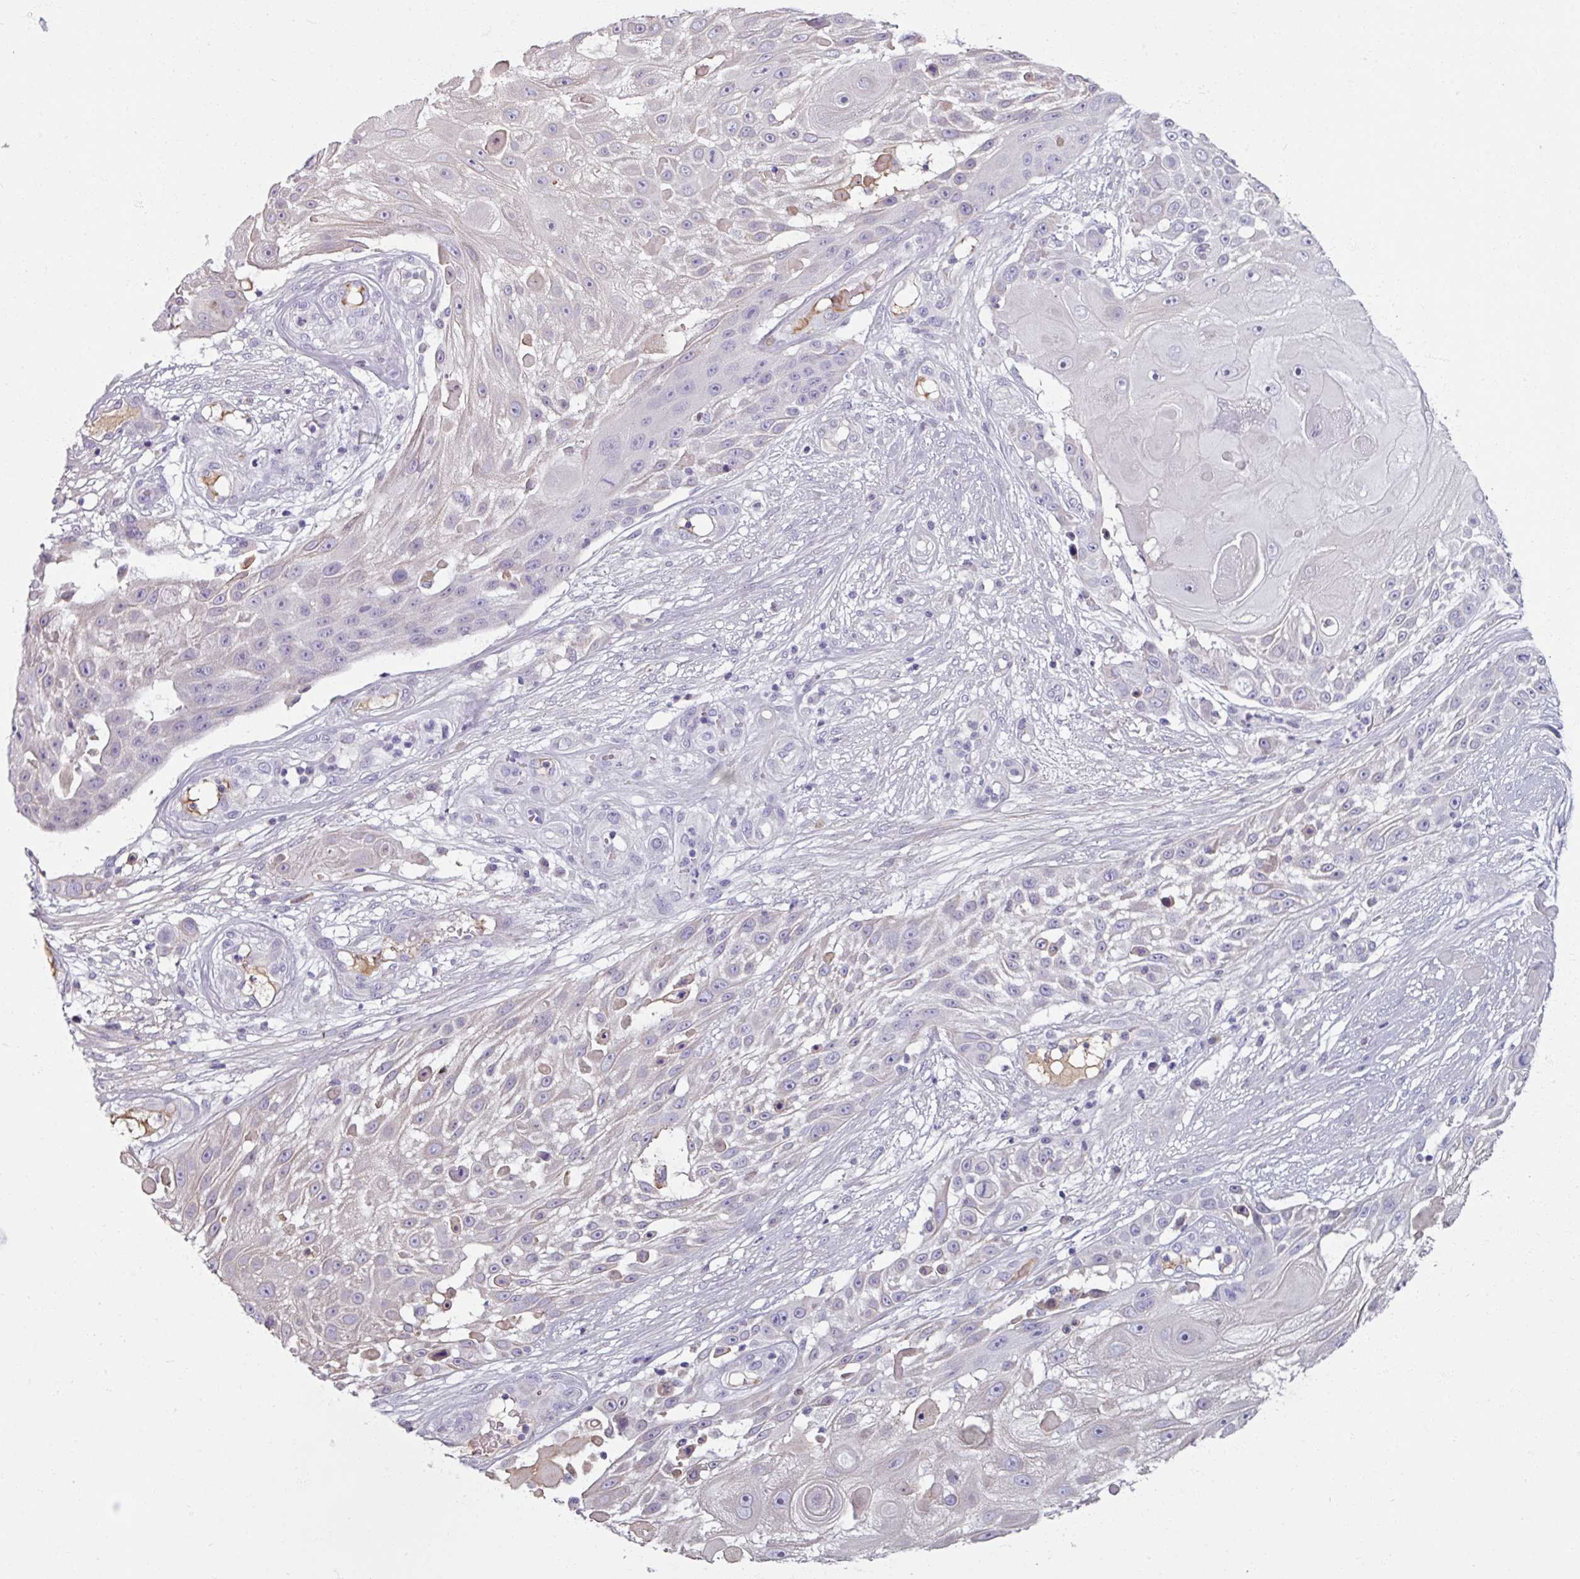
{"staining": {"intensity": "negative", "quantity": "none", "location": "none"}, "tissue": "skin cancer", "cell_type": "Tumor cells", "image_type": "cancer", "snomed": [{"axis": "morphology", "description": "Squamous cell carcinoma, NOS"}, {"axis": "topography", "description": "Skin"}], "caption": "High power microscopy image of an IHC histopathology image of squamous cell carcinoma (skin), revealing no significant staining in tumor cells. The staining is performed using DAB (3,3'-diaminobenzidine) brown chromogen with nuclei counter-stained in using hematoxylin.", "gene": "SPESP1", "patient": {"sex": "female", "age": 86}}